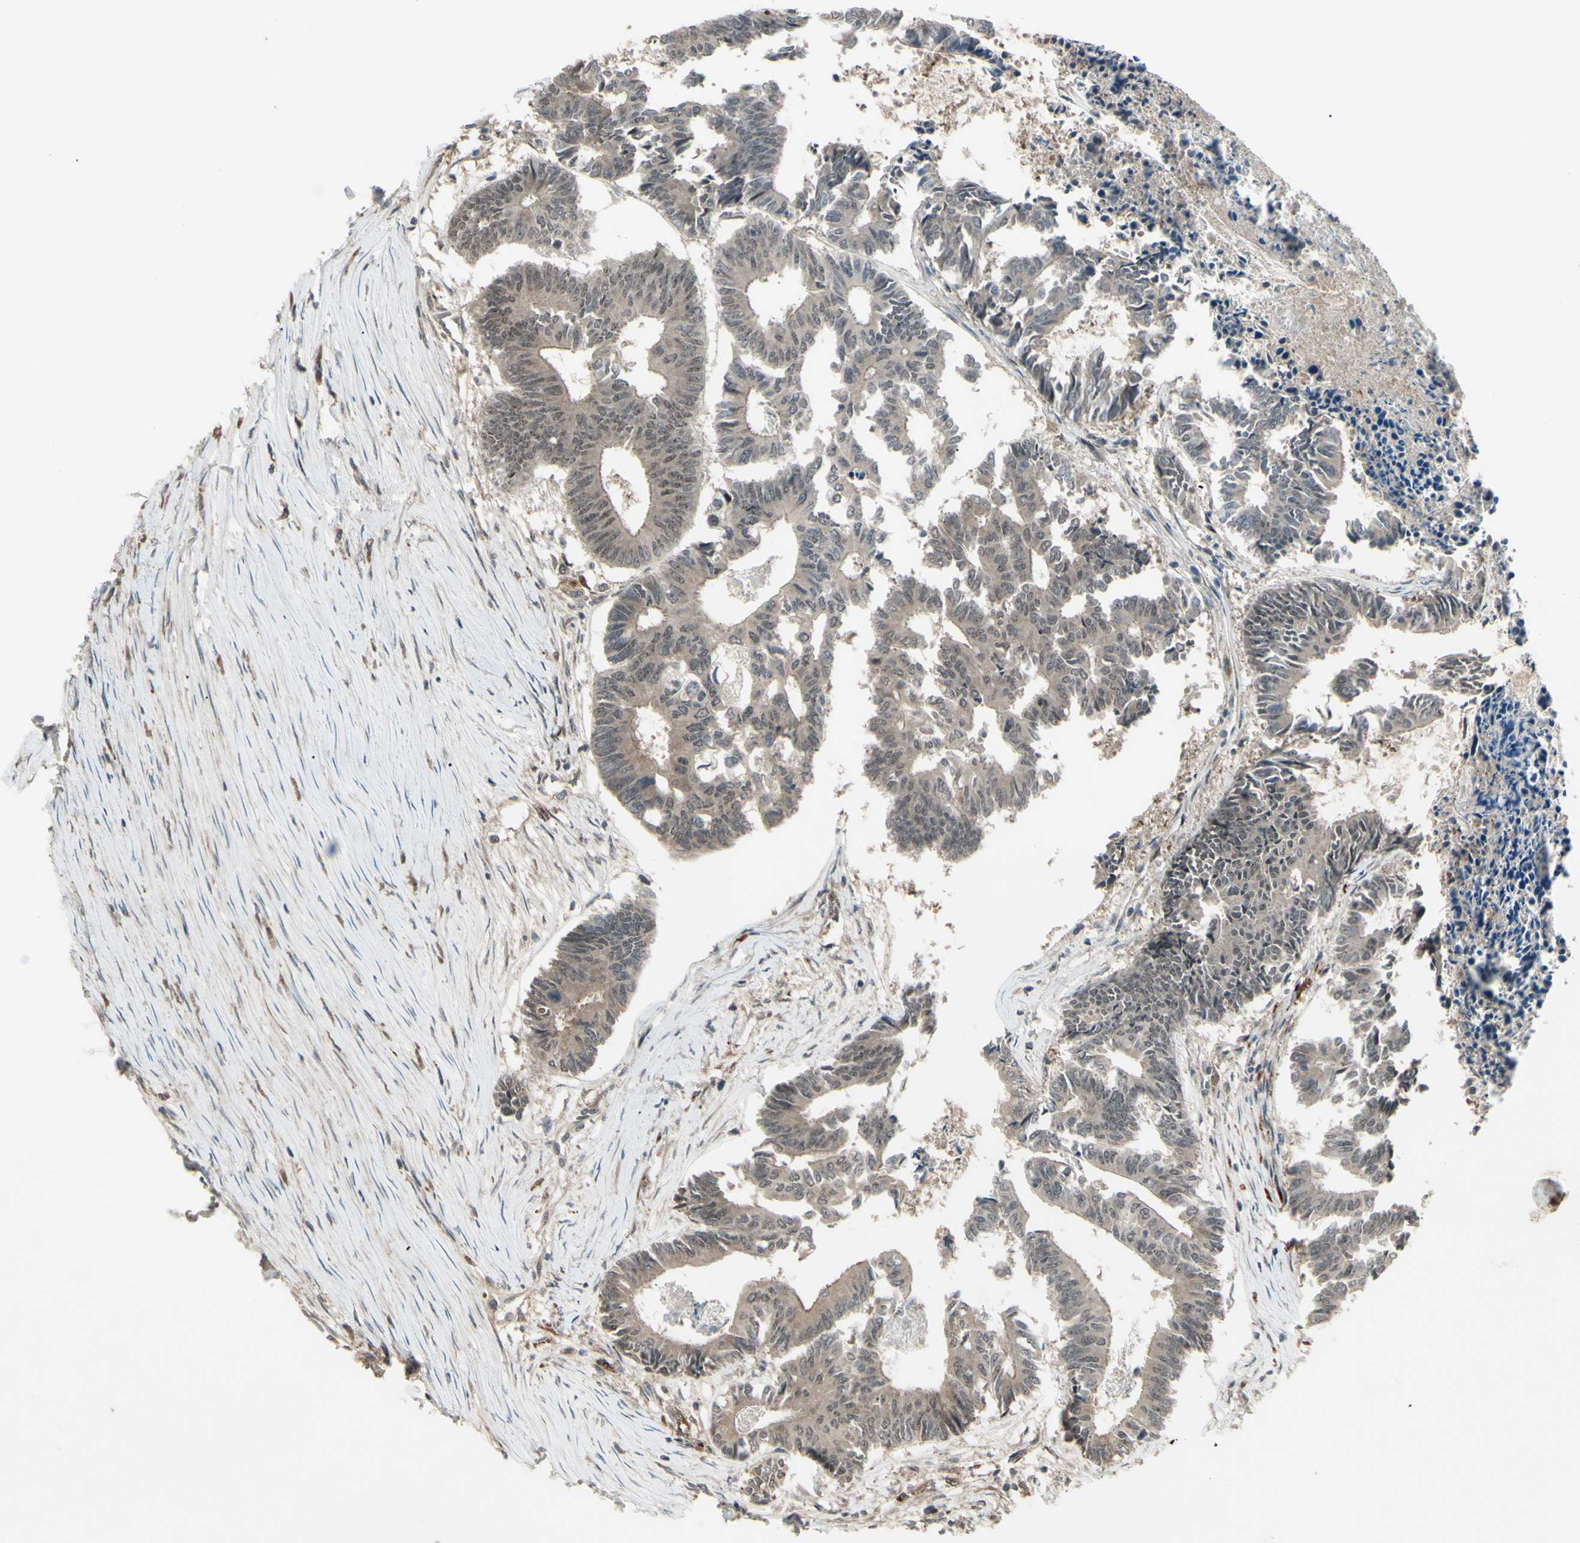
{"staining": {"intensity": "weak", "quantity": ">75%", "location": "cytoplasmic/membranous"}, "tissue": "colorectal cancer", "cell_type": "Tumor cells", "image_type": "cancer", "snomed": [{"axis": "morphology", "description": "Adenocarcinoma, NOS"}, {"axis": "topography", "description": "Rectum"}], "caption": "This is an image of immunohistochemistry staining of colorectal adenocarcinoma, which shows weak positivity in the cytoplasmic/membranous of tumor cells.", "gene": "MLF2", "patient": {"sex": "male", "age": 63}}